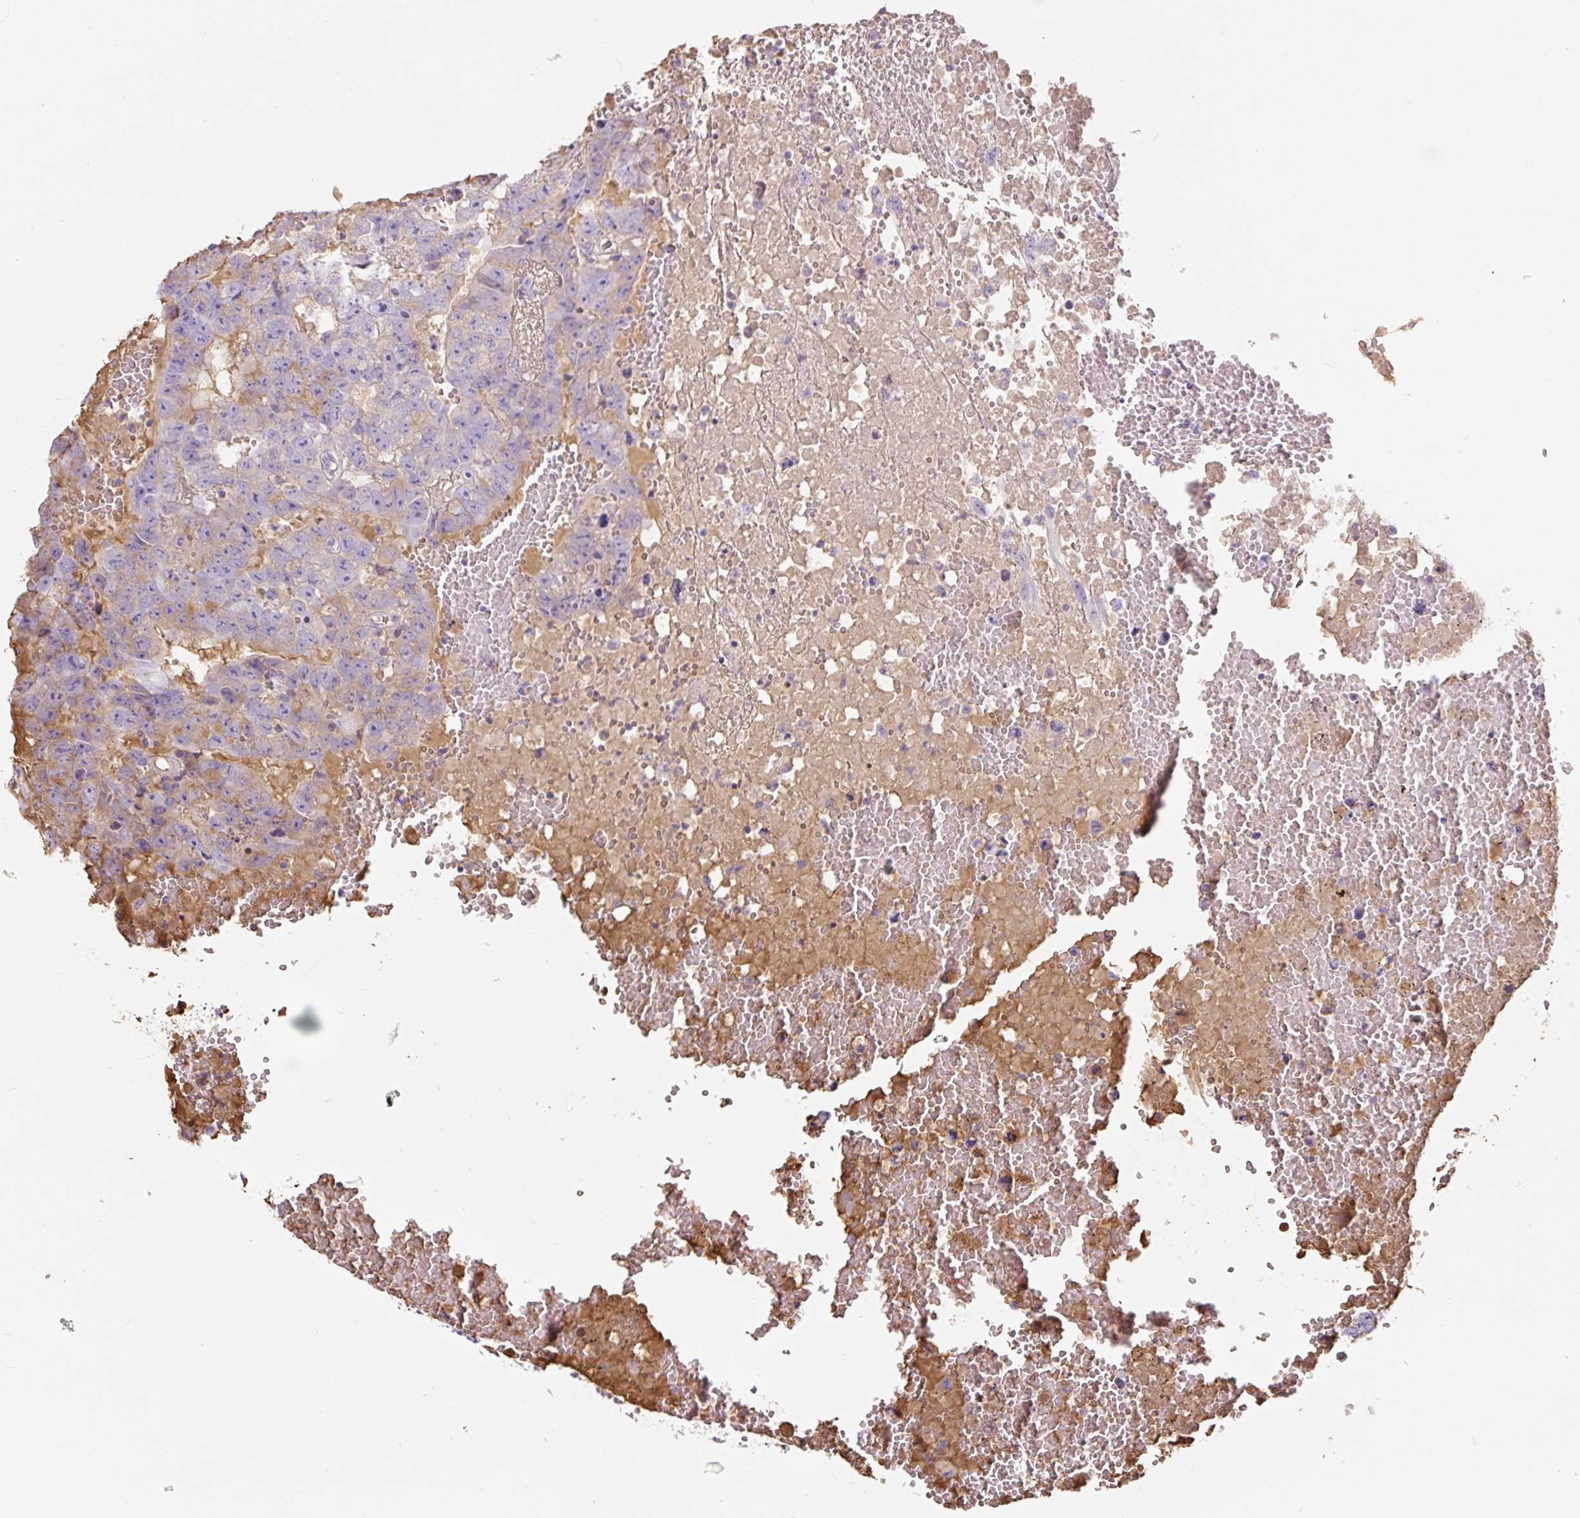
{"staining": {"intensity": "moderate", "quantity": "<25%", "location": "cytoplasmic/membranous"}, "tissue": "testis cancer", "cell_type": "Tumor cells", "image_type": "cancer", "snomed": [{"axis": "morphology", "description": "Carcinoma, Embryonal, NOS"}, {"axis": "topography", "description": "Testis"}], "caption": "A photomicrograph of testis embryonal carcinoma stained for a protein reveals moderate cytoplasmic/membranous brown staining in tumor cells. (DAB IHC with brightfield microscopy, high magnification).", "gene": "APOA1", "patient": {"sex": "male", "age": 25}}